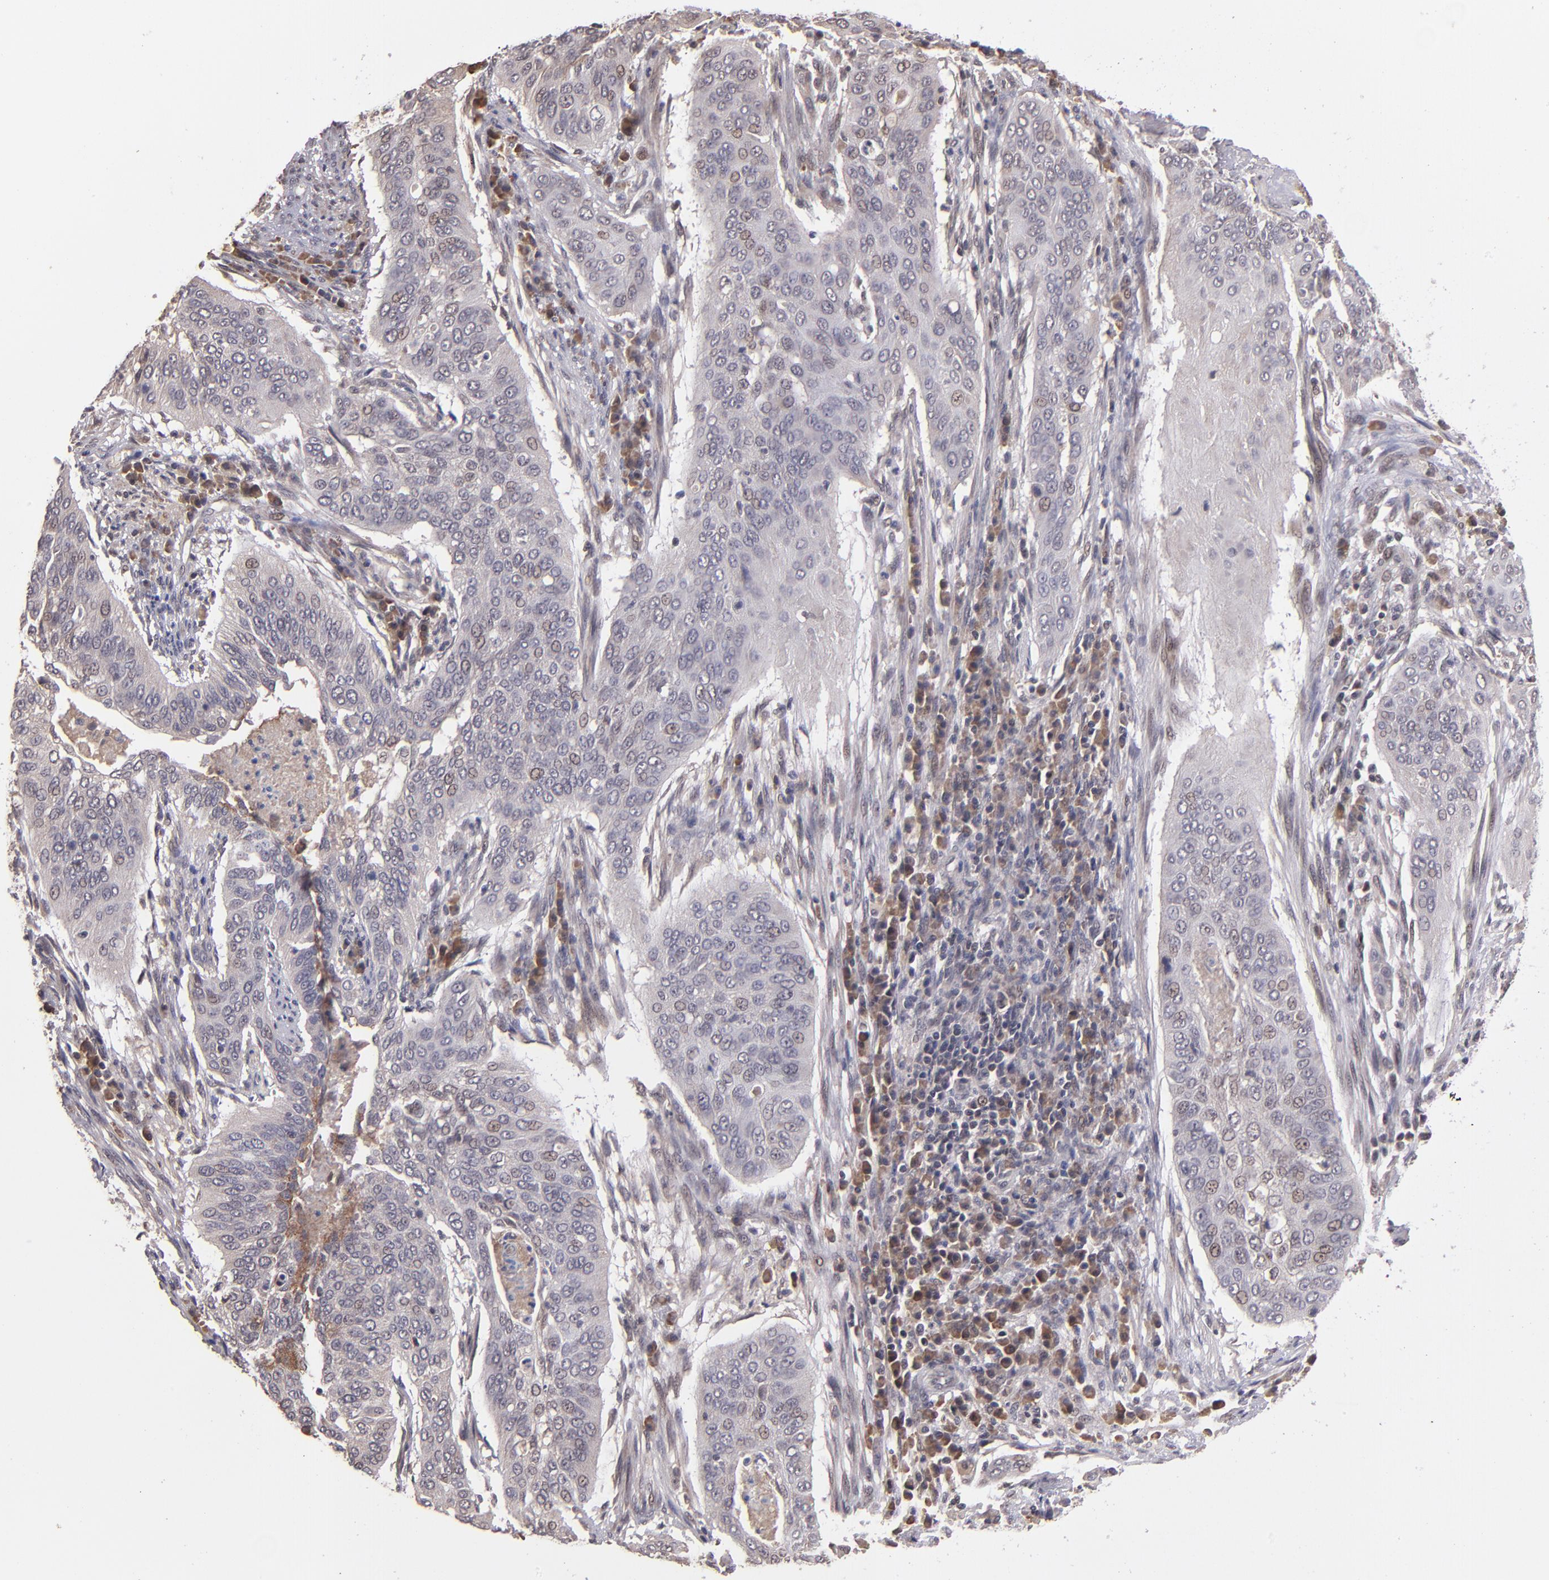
{"staining": {"intensity": "moderate", "quantity": "25%-75%", "location": "nuclear"}, "tissue": "cervical cancer", "cell_type": "Tumor cells", "image_type": "cancer", "snomed": [{"axis": "morphology", "description": "Squamous cell carcinoma, NOS"}, {"axis": "topography", "description": "Cervix"}], "caption": "Protein staining by immunohistochemistry (IHC) demonstrates moderate nuclear positivity in approximately 25%-75% of tumor cells in squamous cell carcinoma (cervical).", "gene": "ABHD12B", "patient": {"sex": "female", "age": 39}}